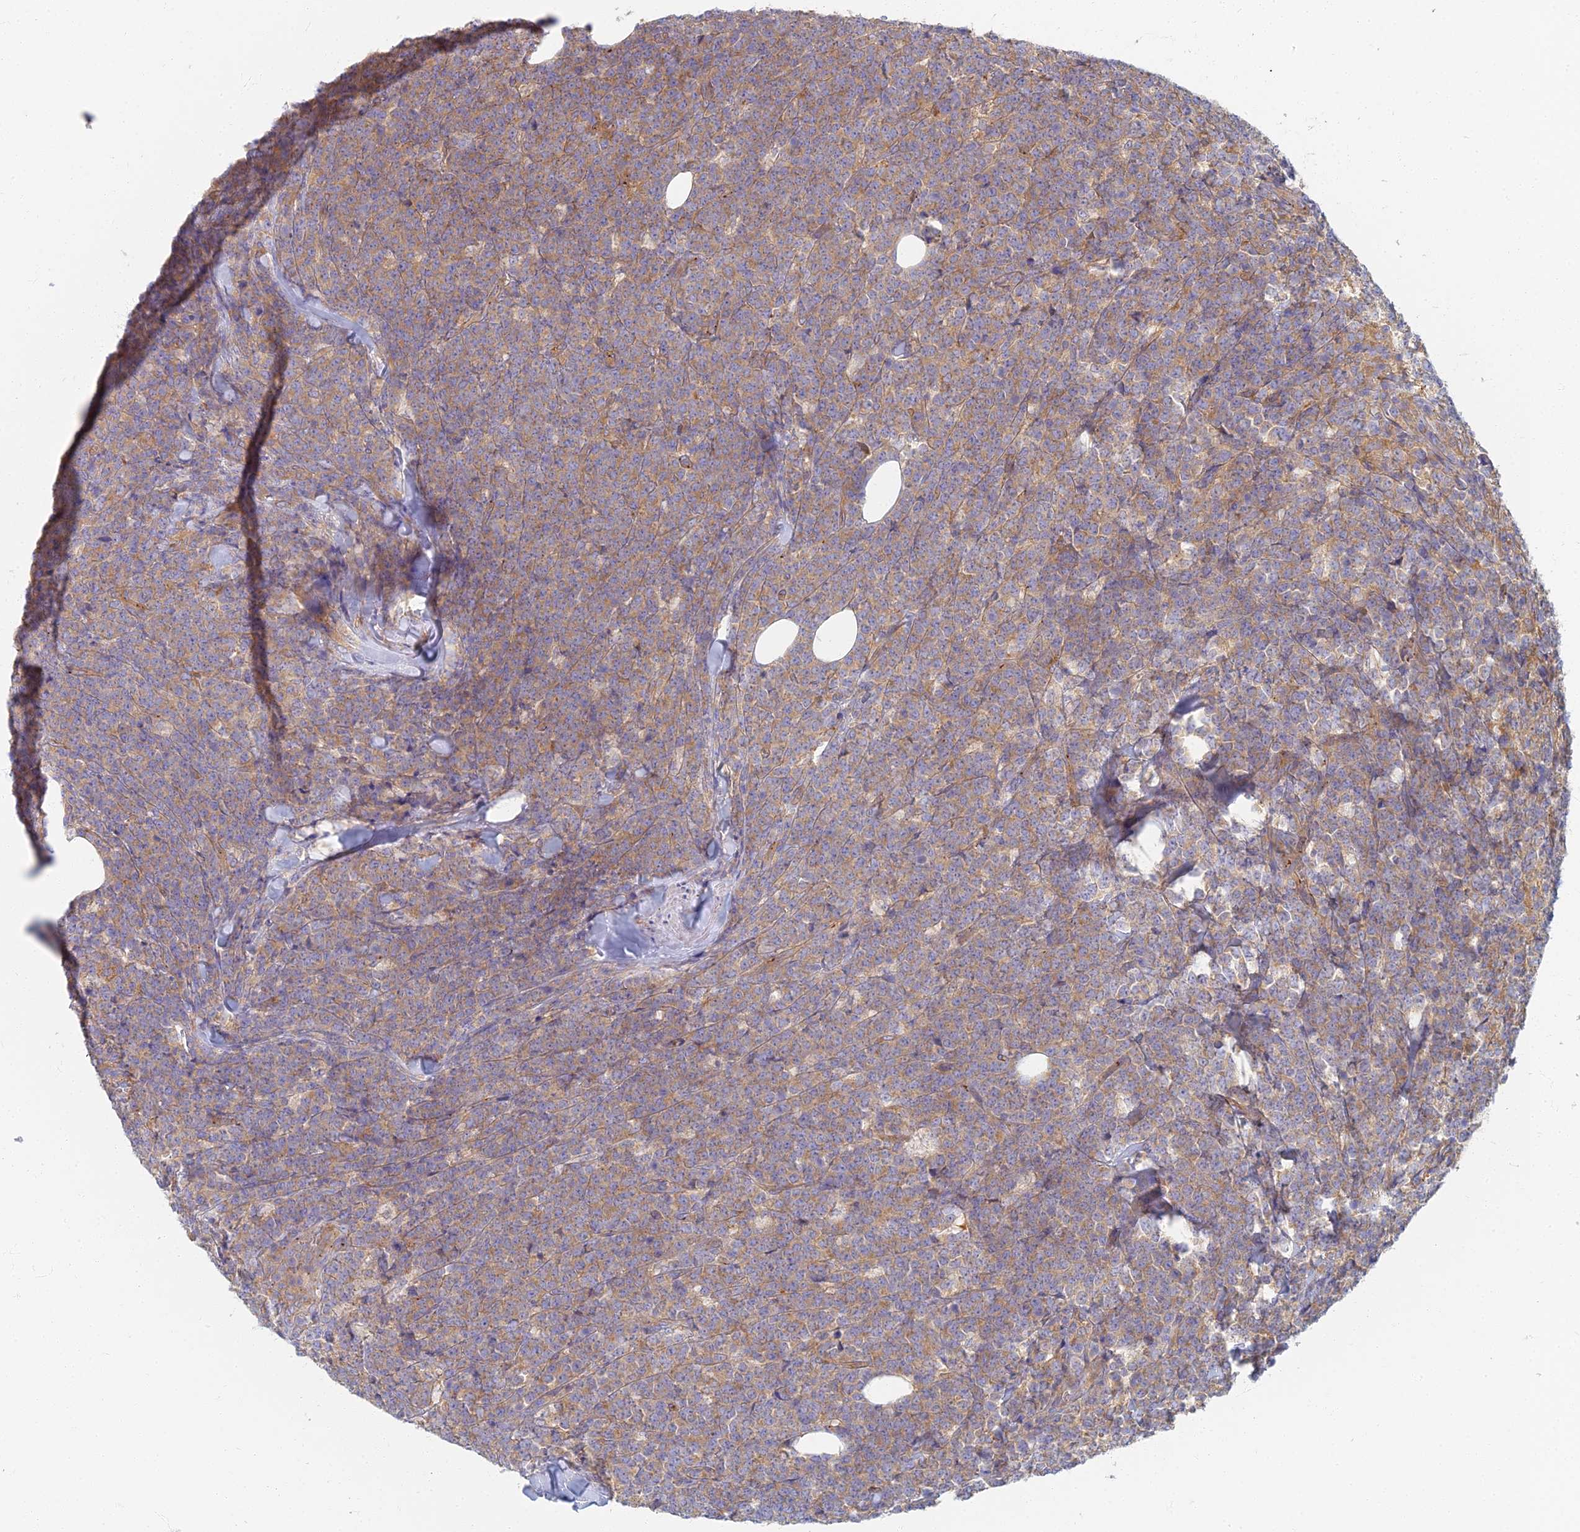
{"staining": {"intensity": "moderate", "quantity": ">75%", "location": "cytoplasmic/membranous"}, "tissue": "lymphoma", "cell_type": "Tumor cells", "image_type": "cancer", "snomed": [{"axis": "morphology", "description": "Malignant lymphoma, non-Hodgkin's type, High grade"}, {"axis": "topography", "description": "Small intestine"}], "caption": "DAB immunohistochemical staining of high-grade malignant lymphoma, non-Hodgkin's type exhibits moderate cytoplasmic/membranous protein expression in about >75% of tumor cells.", "gene": "RBSN", "patient": {"sex": "male", "age": 8}}